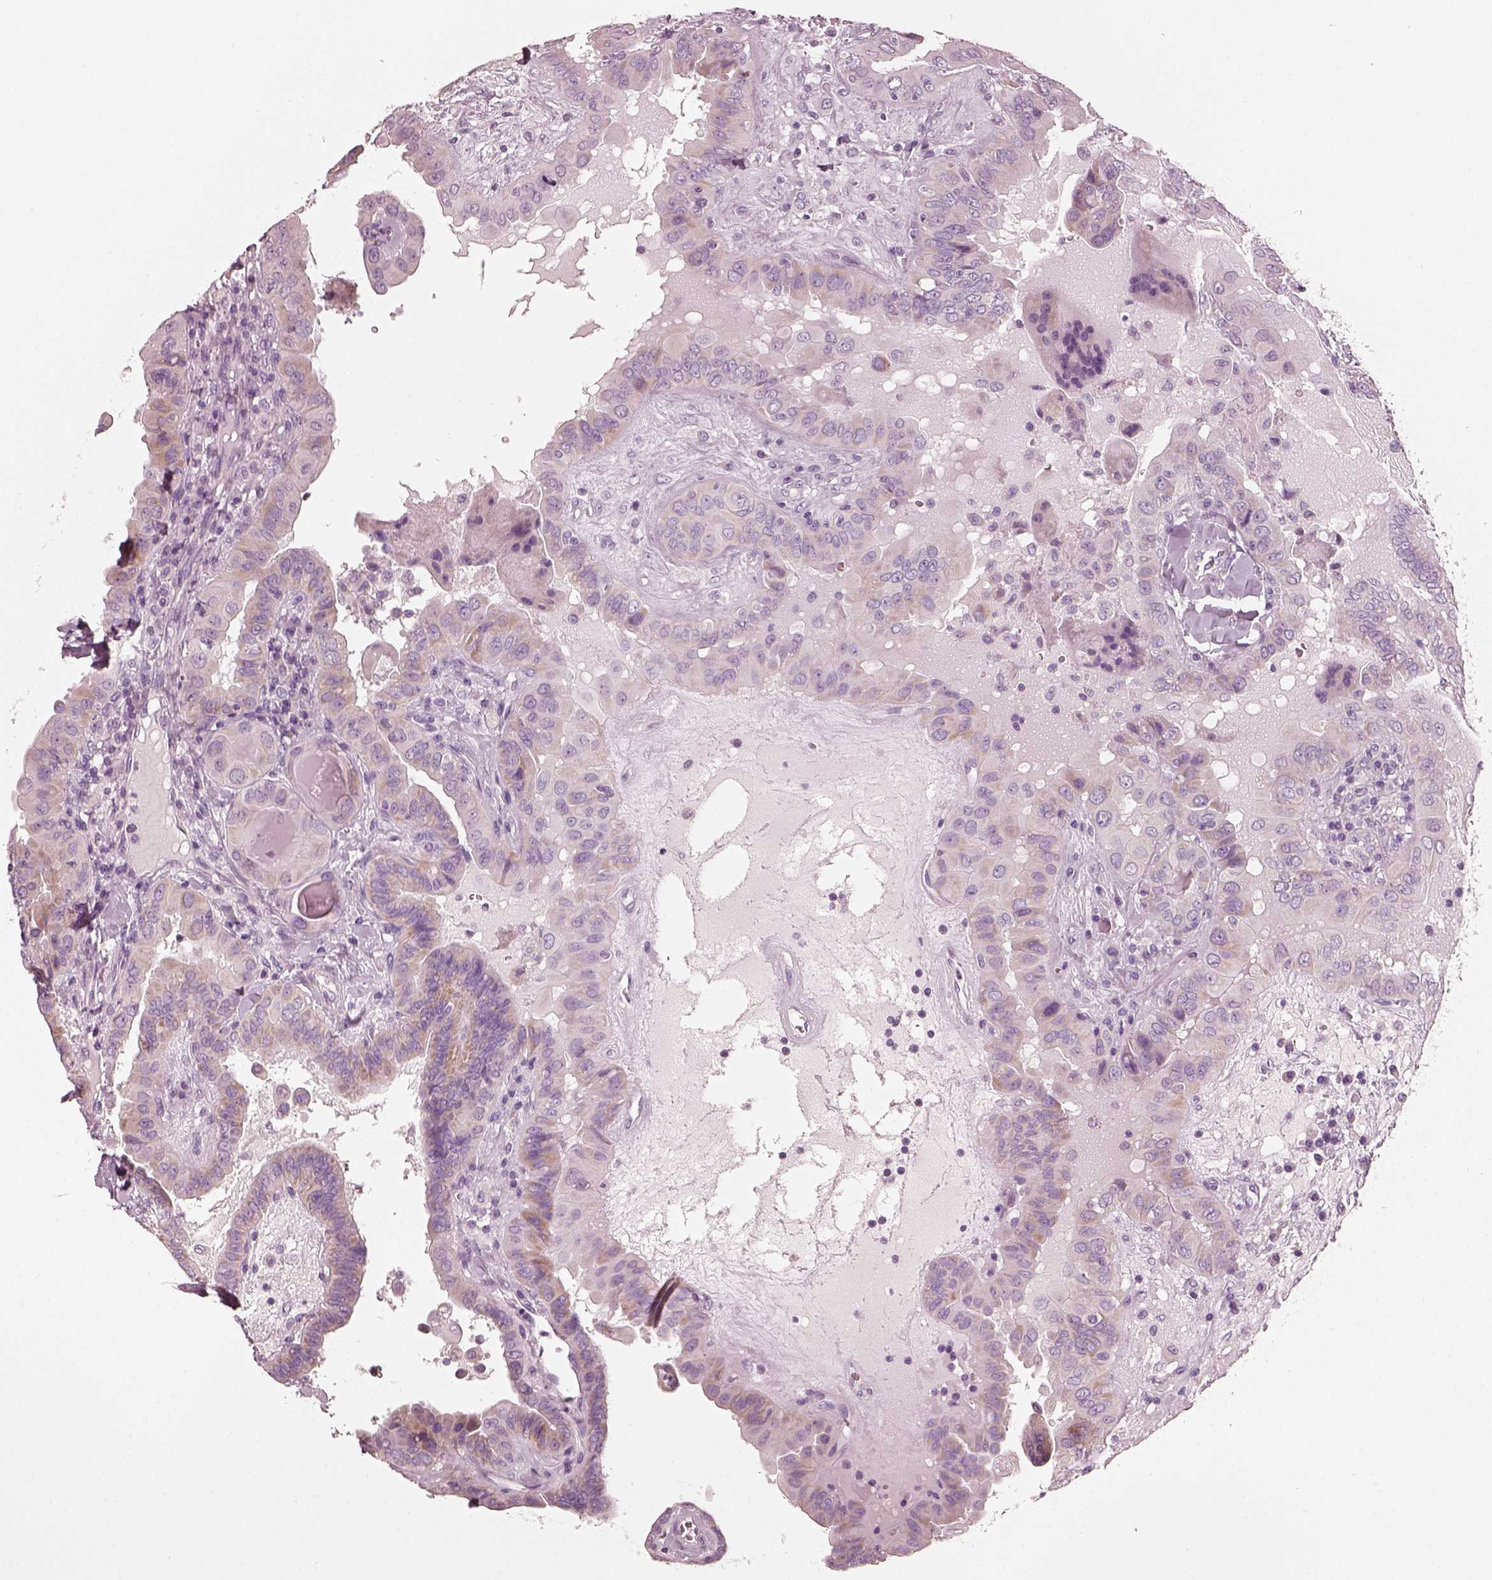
{"staining": {"intensity": "weak", "quantity": "25%-75%", "location": "cytoplasmic/membranous"}, "tissue": "thyroid cancer", "cell_type": "Tumor cells", "image_type": "cancer", "snomed": [{"axis": "morphology", "description": "Papillary adenocarcinoma, NOS"}, {"axis": "topography", "description": "Thyroid gland"}], "caption": "Protein expression analysis of thyroid cancer reveals weak cytoplasmic/membranous positivity in approximately 25%-75% of tumor cells.", "gene": "R3HDML", "patient": {"sex": "female", "age": 37}}